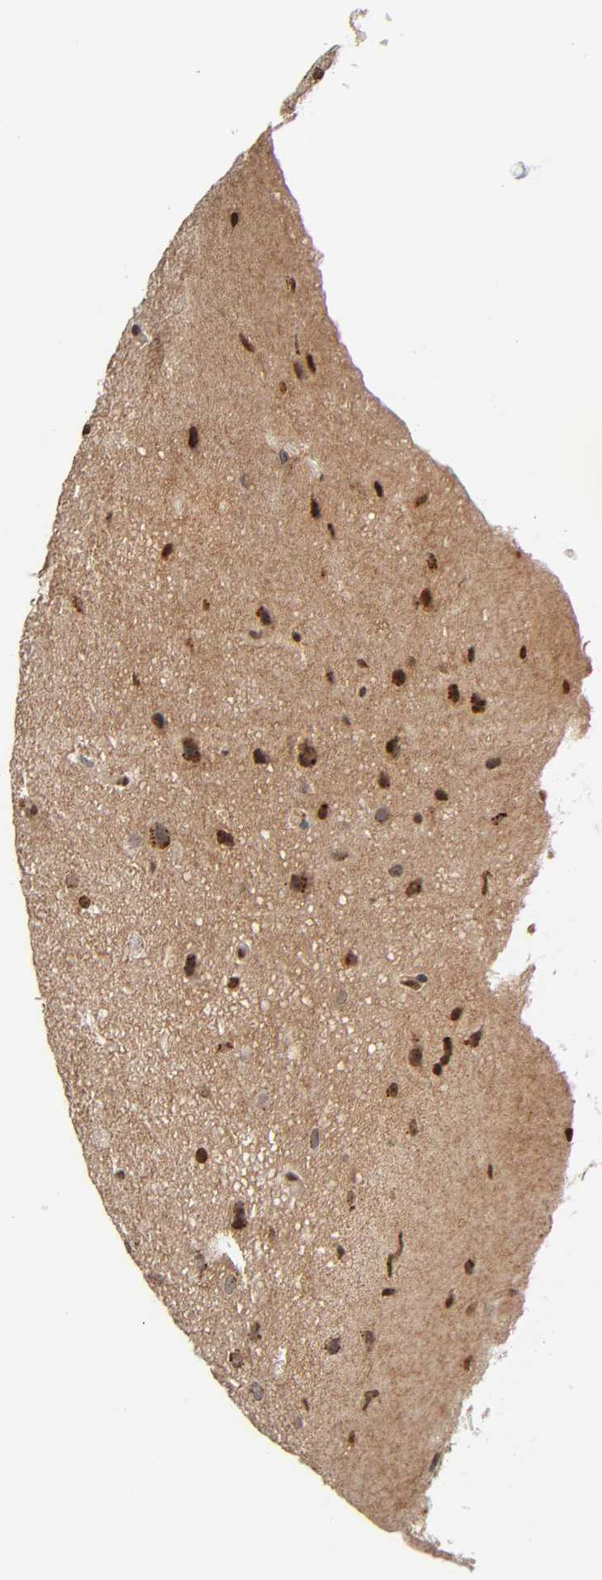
{"staining": {"intensity": "strong", "quantity": "25%-75%", "location": "nuclear"}, "tissue": "glioma", "cell_type": "Tumor cells", "image_type": "cancer", "snomed": [{"axis": "morphology", "description": "Glioma, malignant, Low grade"}, {"axis": "topography", "description": "Cerebral cortex"}], "caption": "Glioma was stained to show a protein in brown. There is high levels of strong nuclear staining in approximately 25%-75% of tumor cells. The staining was performed using DAB, with brown indicating positive protein expression. Nuclei are stained blue with hematoxylin.", "gene": "ITGAV", "patient": {"sex": "female", "age": 47}}